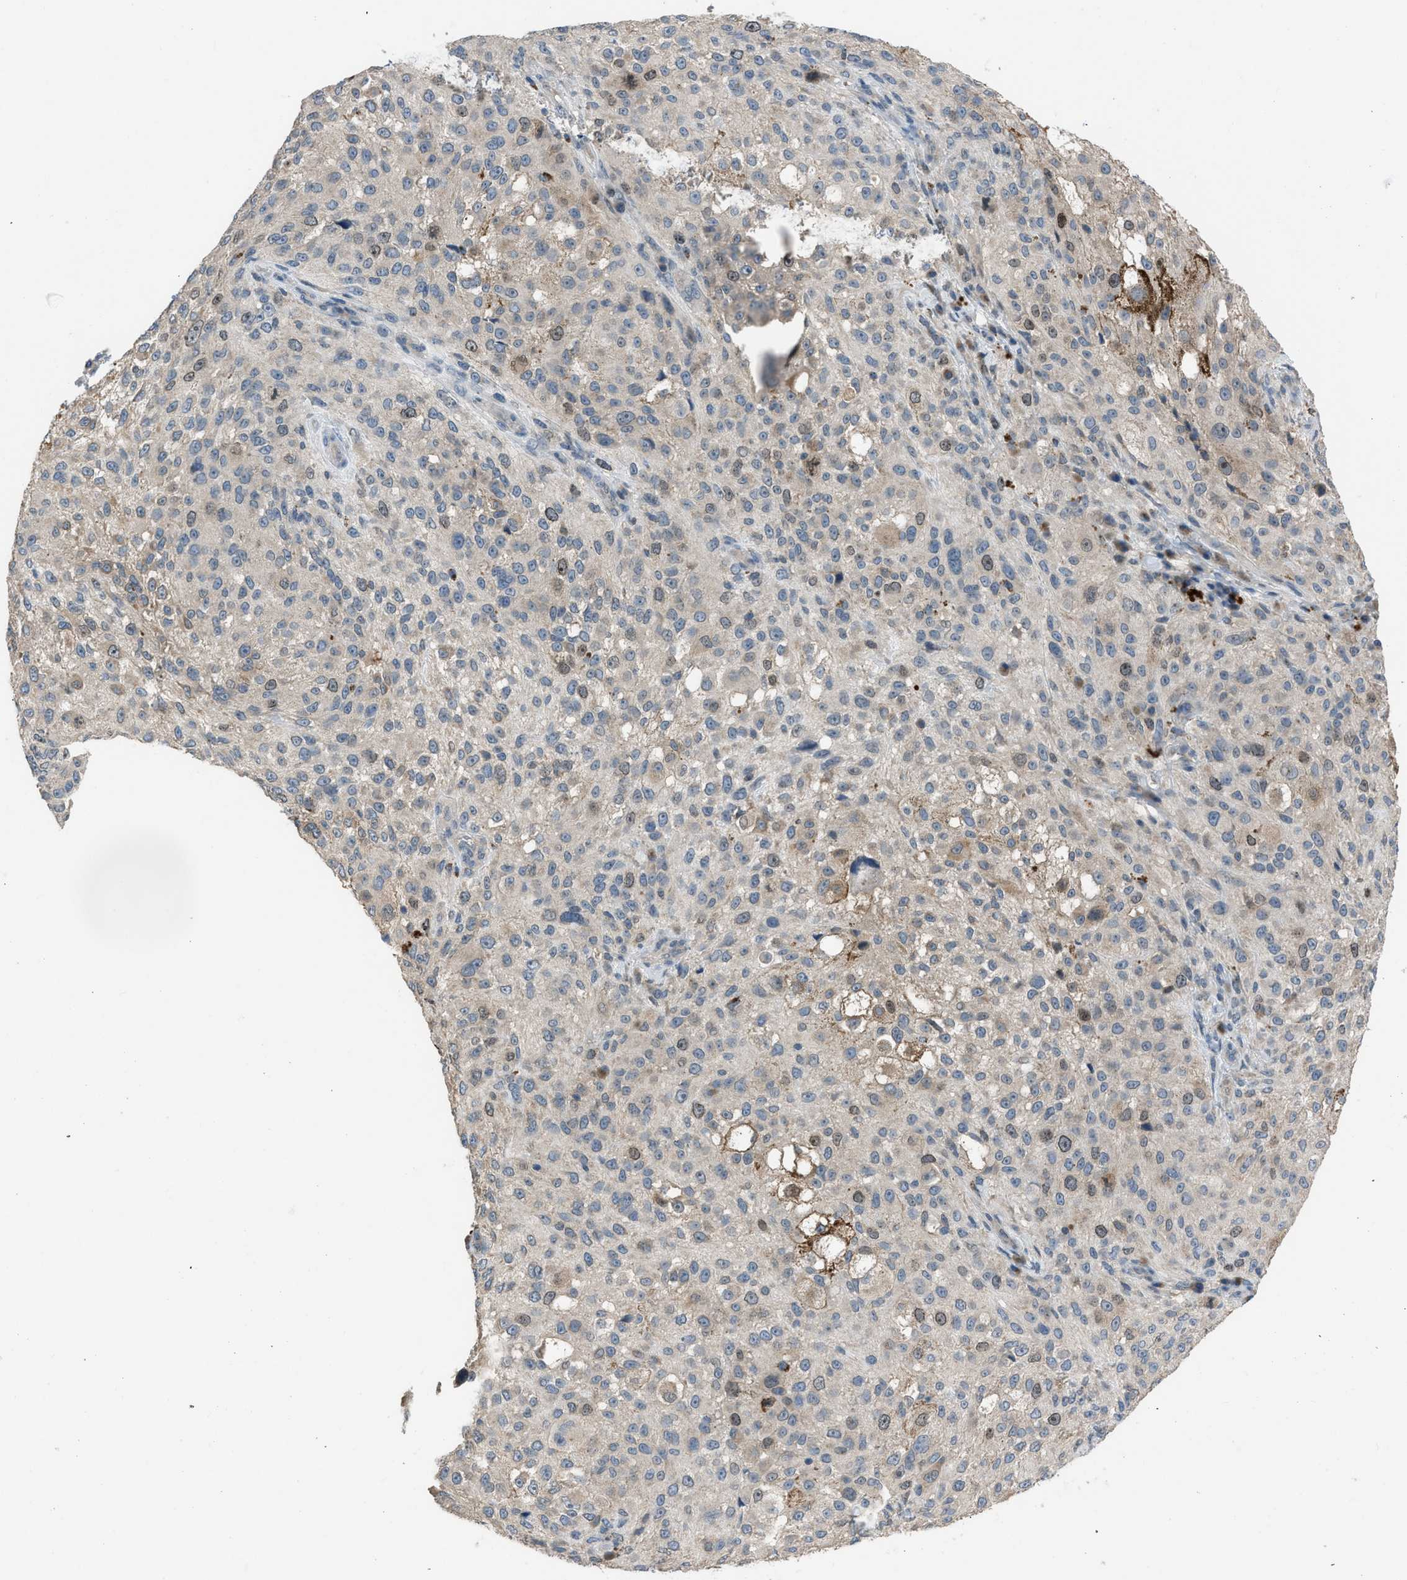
{"staining": {"intensity": "moderate", "quantity": "<25%", "location": "nuclear"}, "tissue": "melanoma", "cell_type": "Tumor cells", "image_type": "cancer", "snomed": [{"axis": "morphology", "description": "Necrosis, NOS"}, {"axis": "morphology", "description": "Malignant melanoma, NOS"}, {"axis": "topography", "description": "Skin"}], "caption": "Malignant melanoma stained with a brown dye exhibits moderate nuclear positive expression in approximately <25% of tumor cells.", "gene": "MIS18A", "patient": {"sex": "female", "age": 87}}